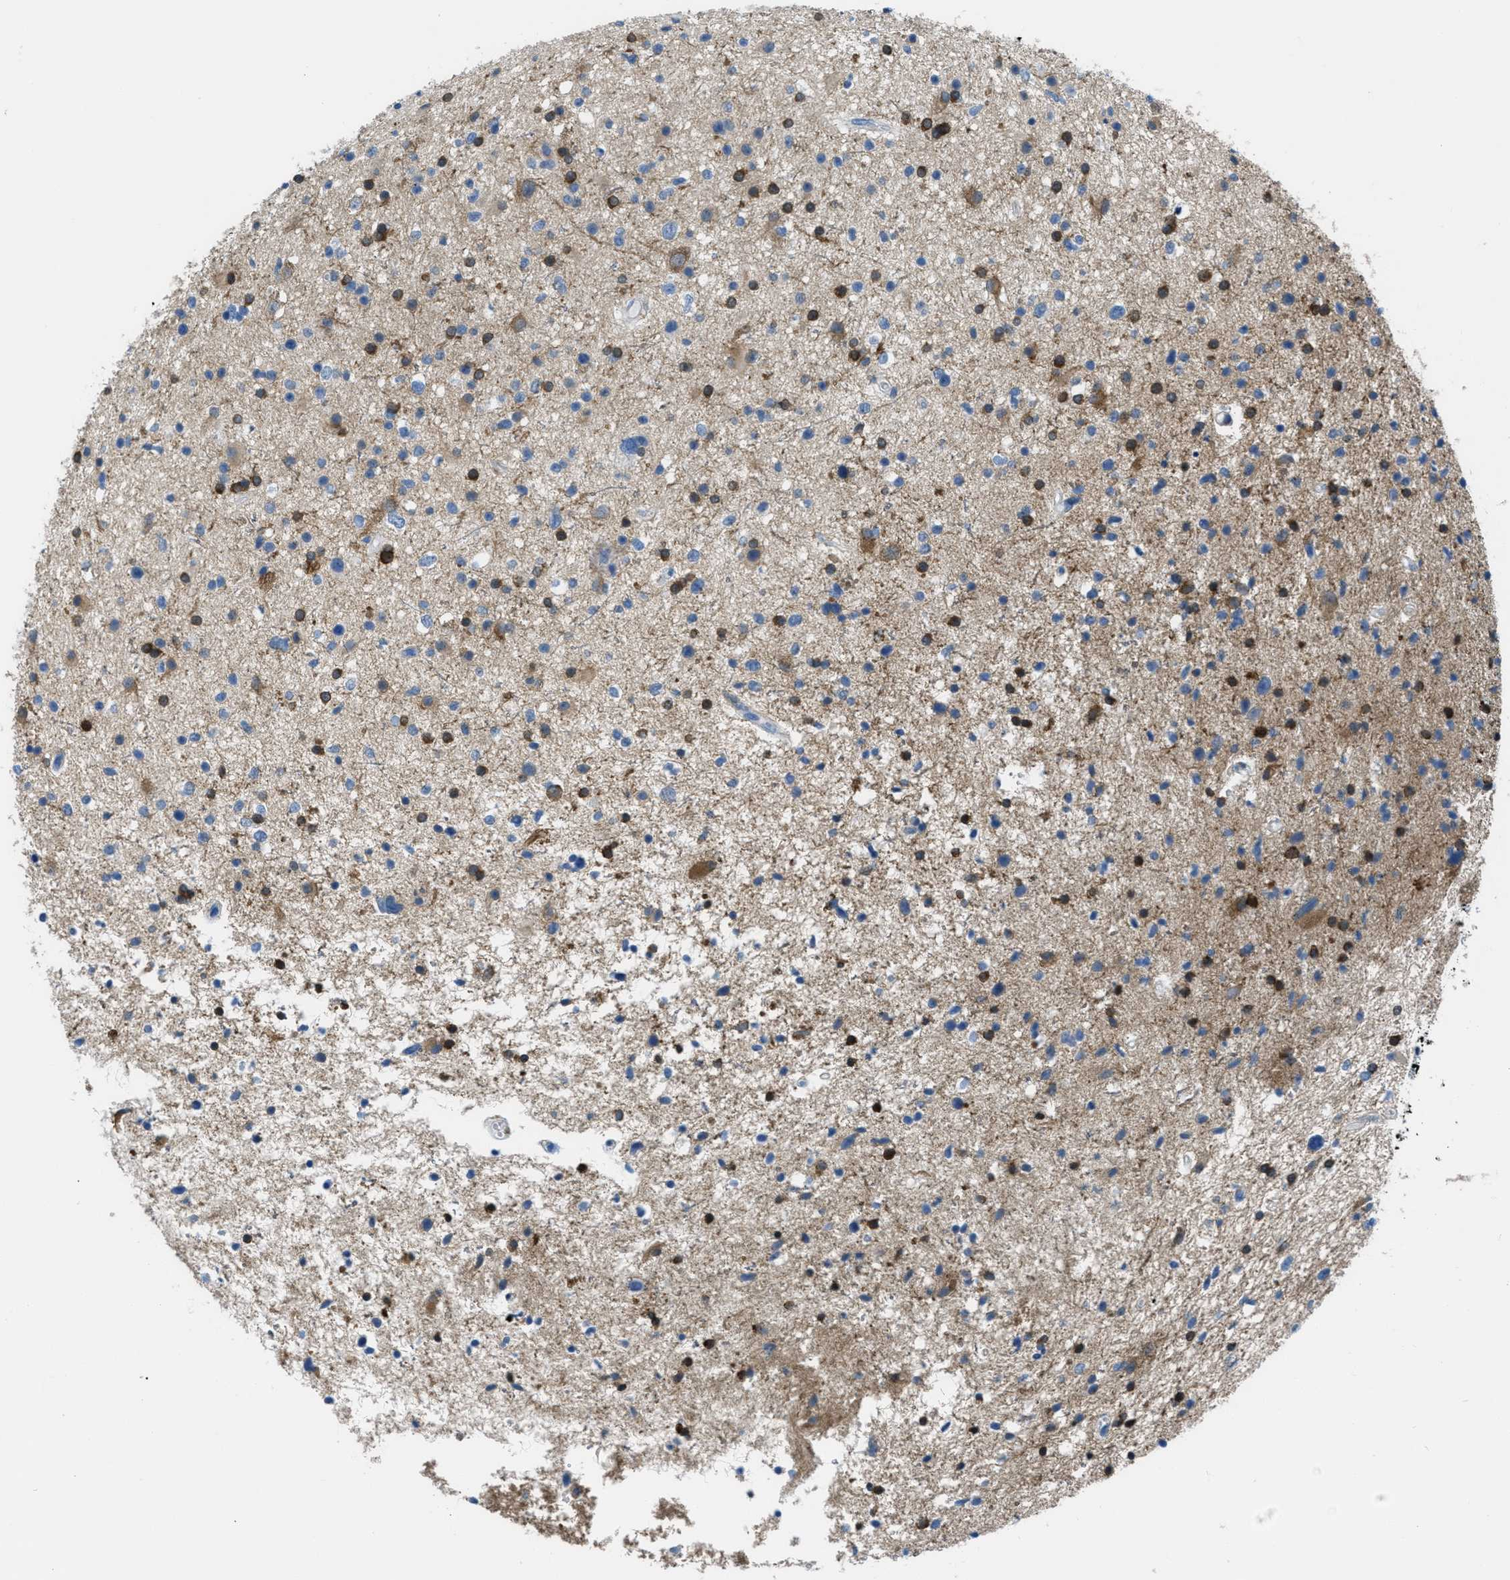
{"staining": {"intensity": "strong", "quantity": "25%-75%", "location": "cytoplasmic/membranous"}, "tissue": "glioma", "cell_type": "Tumor cells", "image_type": "cancer", "snomed": [{"axis": "morphology", "description": "Glioma, malignant, High grade"}, {"axis": "topography", "description": "Brain"}], "caption": "Protein expression by immunohistochemistry (IHC) reveals strong cytoplasmic/membranous staining in approximately 25%-75% of tumor cells in malignant glioma (high-grade).", "gene": "MAPRE2", "patient": {"sex": "male", "age": 33}}